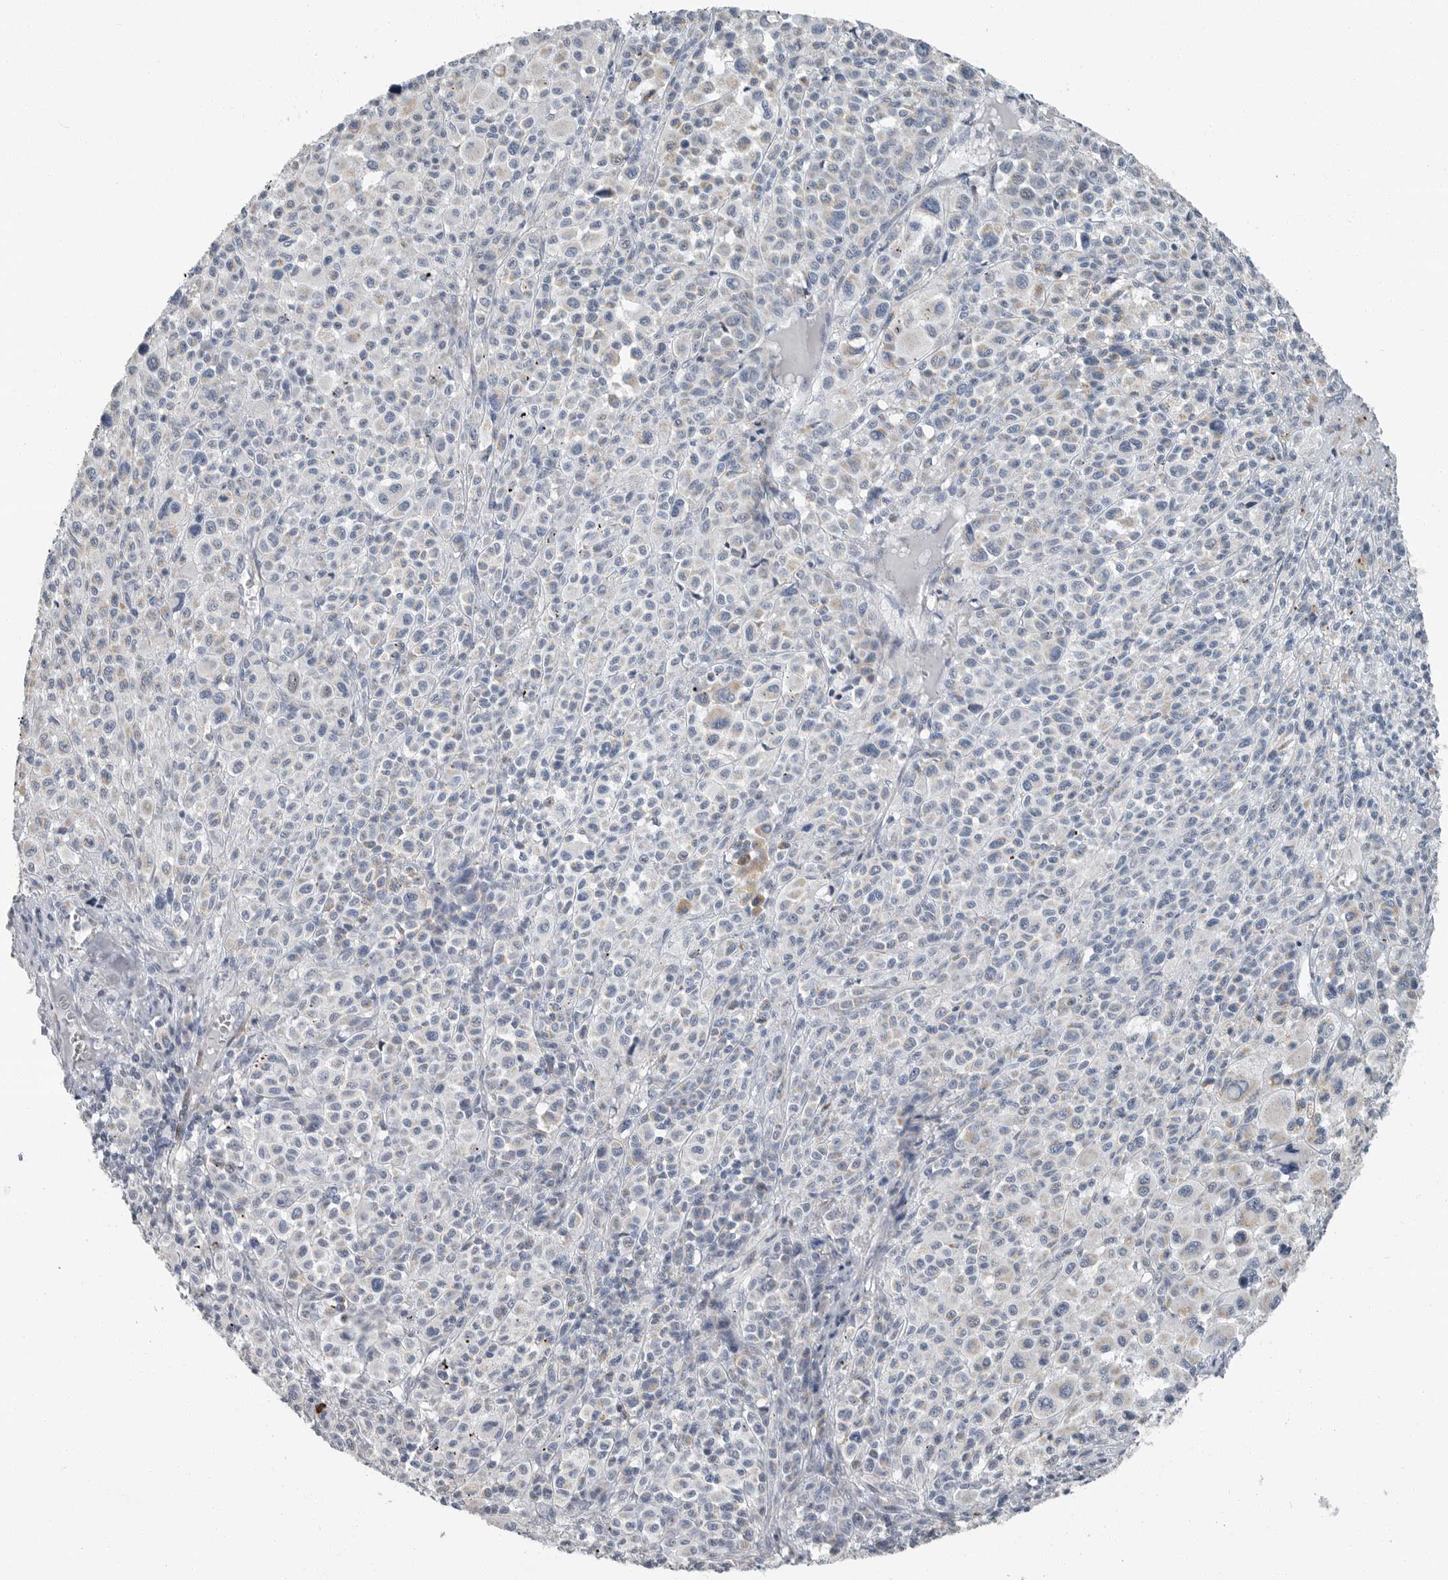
{"staining": {"intensity": "negative", "quantity": "none", "location": "none"}, "tissue": "melanoma", "cell_type": "Tumor cells", "image_type": "cancer", "snomed": [{"axis": "morphology", "description": "Malignant melanoma, Metastatic site"}, {"axis": "topography", "description": "Skin"}], "caption": "Tumor cells are negative for protein expression in human malignant melanoma (metastatic site).", "gene": "PLN", "patient": {"sex": "female", "age": 74}}